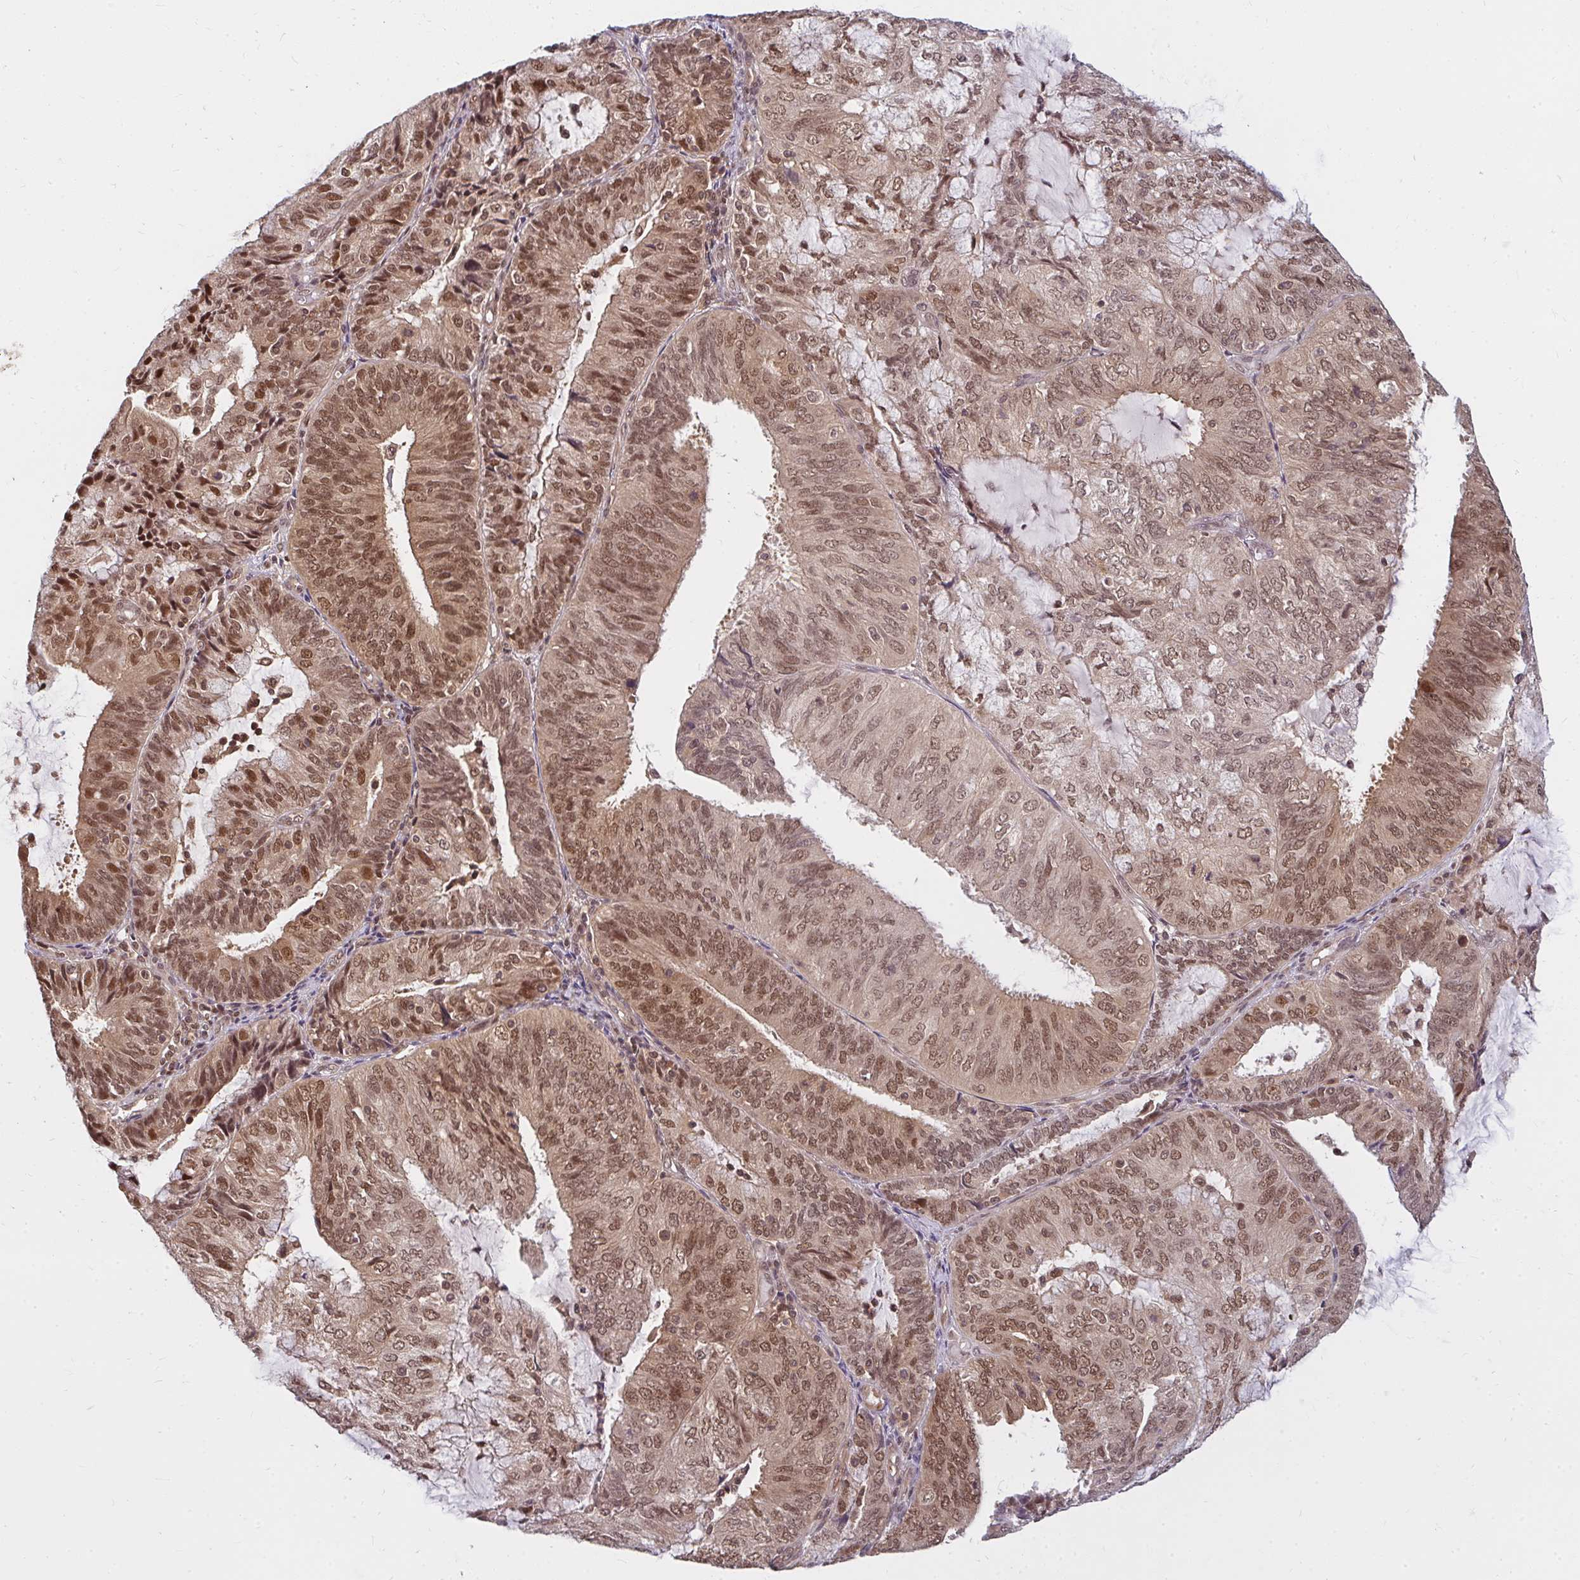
{"staining": {"intensity": "moderate", "quantity": ">75%", "location": "nuclear"}, "tissue": "endometrial cancer", "cell_type": "Tumor cells", "image_type": "cancer", "snomed": [{"axis": "morphology", "description": "Adenocarcinoma, NOS"}, {"axis": "topography", "description": "Endometrium"}], "caption": "Brown immunohistochemical staining in human endometrial cancer shows moderate nuclear staining in approximately >75% of tumor cells.", "gene": "GTF3C6", "patient": {"sex": "female", "age": 81}}